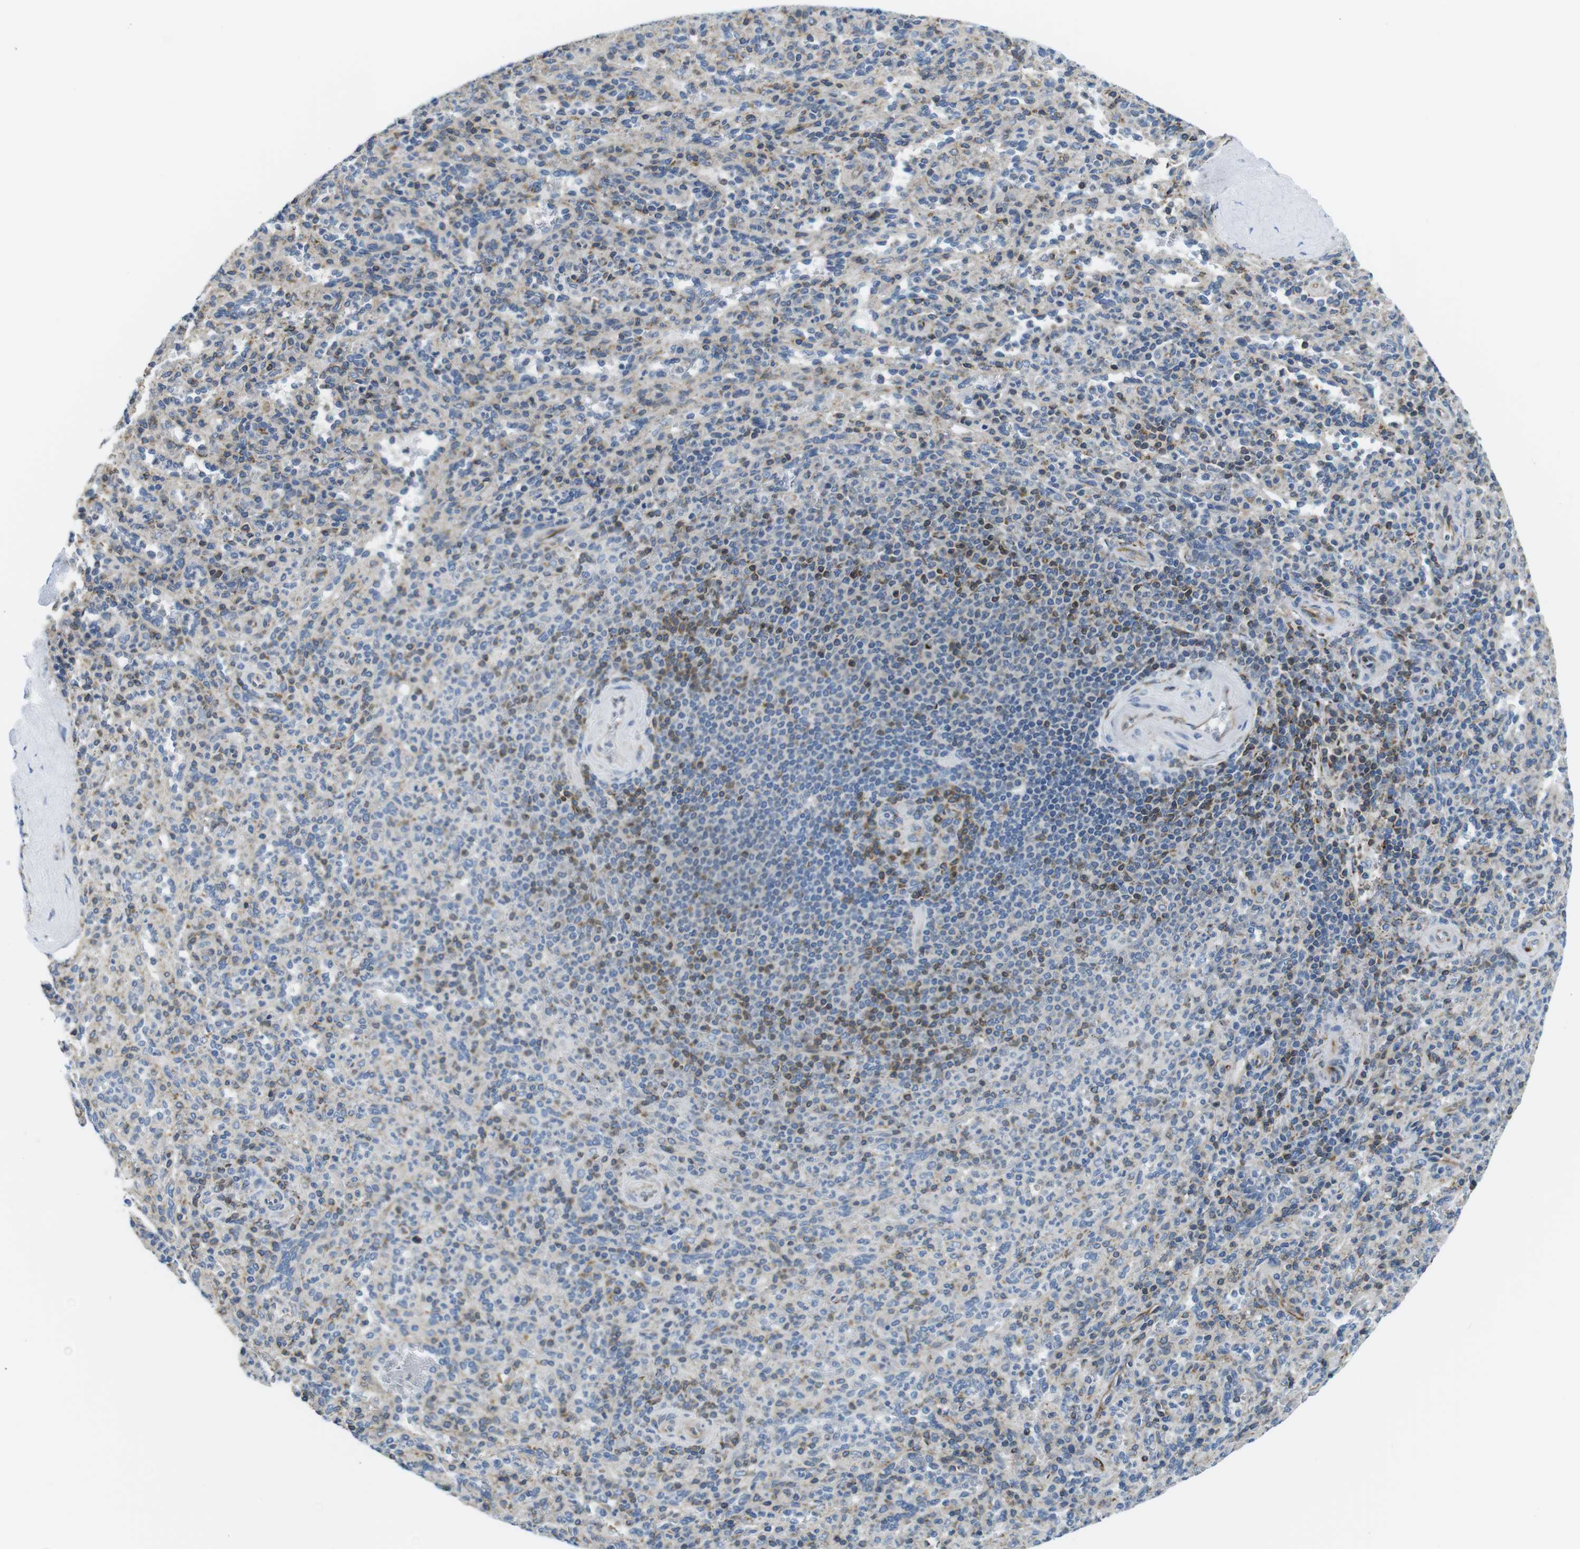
{"staining": {"intensity": "moderate", "quantity": "<25%", "location": "cytoplasmic/membranous"}, "tissue": "spleen", "cell_type": "Cells in red pulp", "image_type": "normal", "snomed": [{"axis": "morphology", "description": "Normal tissue, NOS"}, {"axis": "topography", "description": "Spleen"}], "caption": "About <25% of cells in red pulp in benign human spleen display moderate cytoplasmic/membranous protein staining as visualized by brown immunohistochemical staining.", "gene": "KCNE3", "patient": {"sex": "male", "age": 36}}